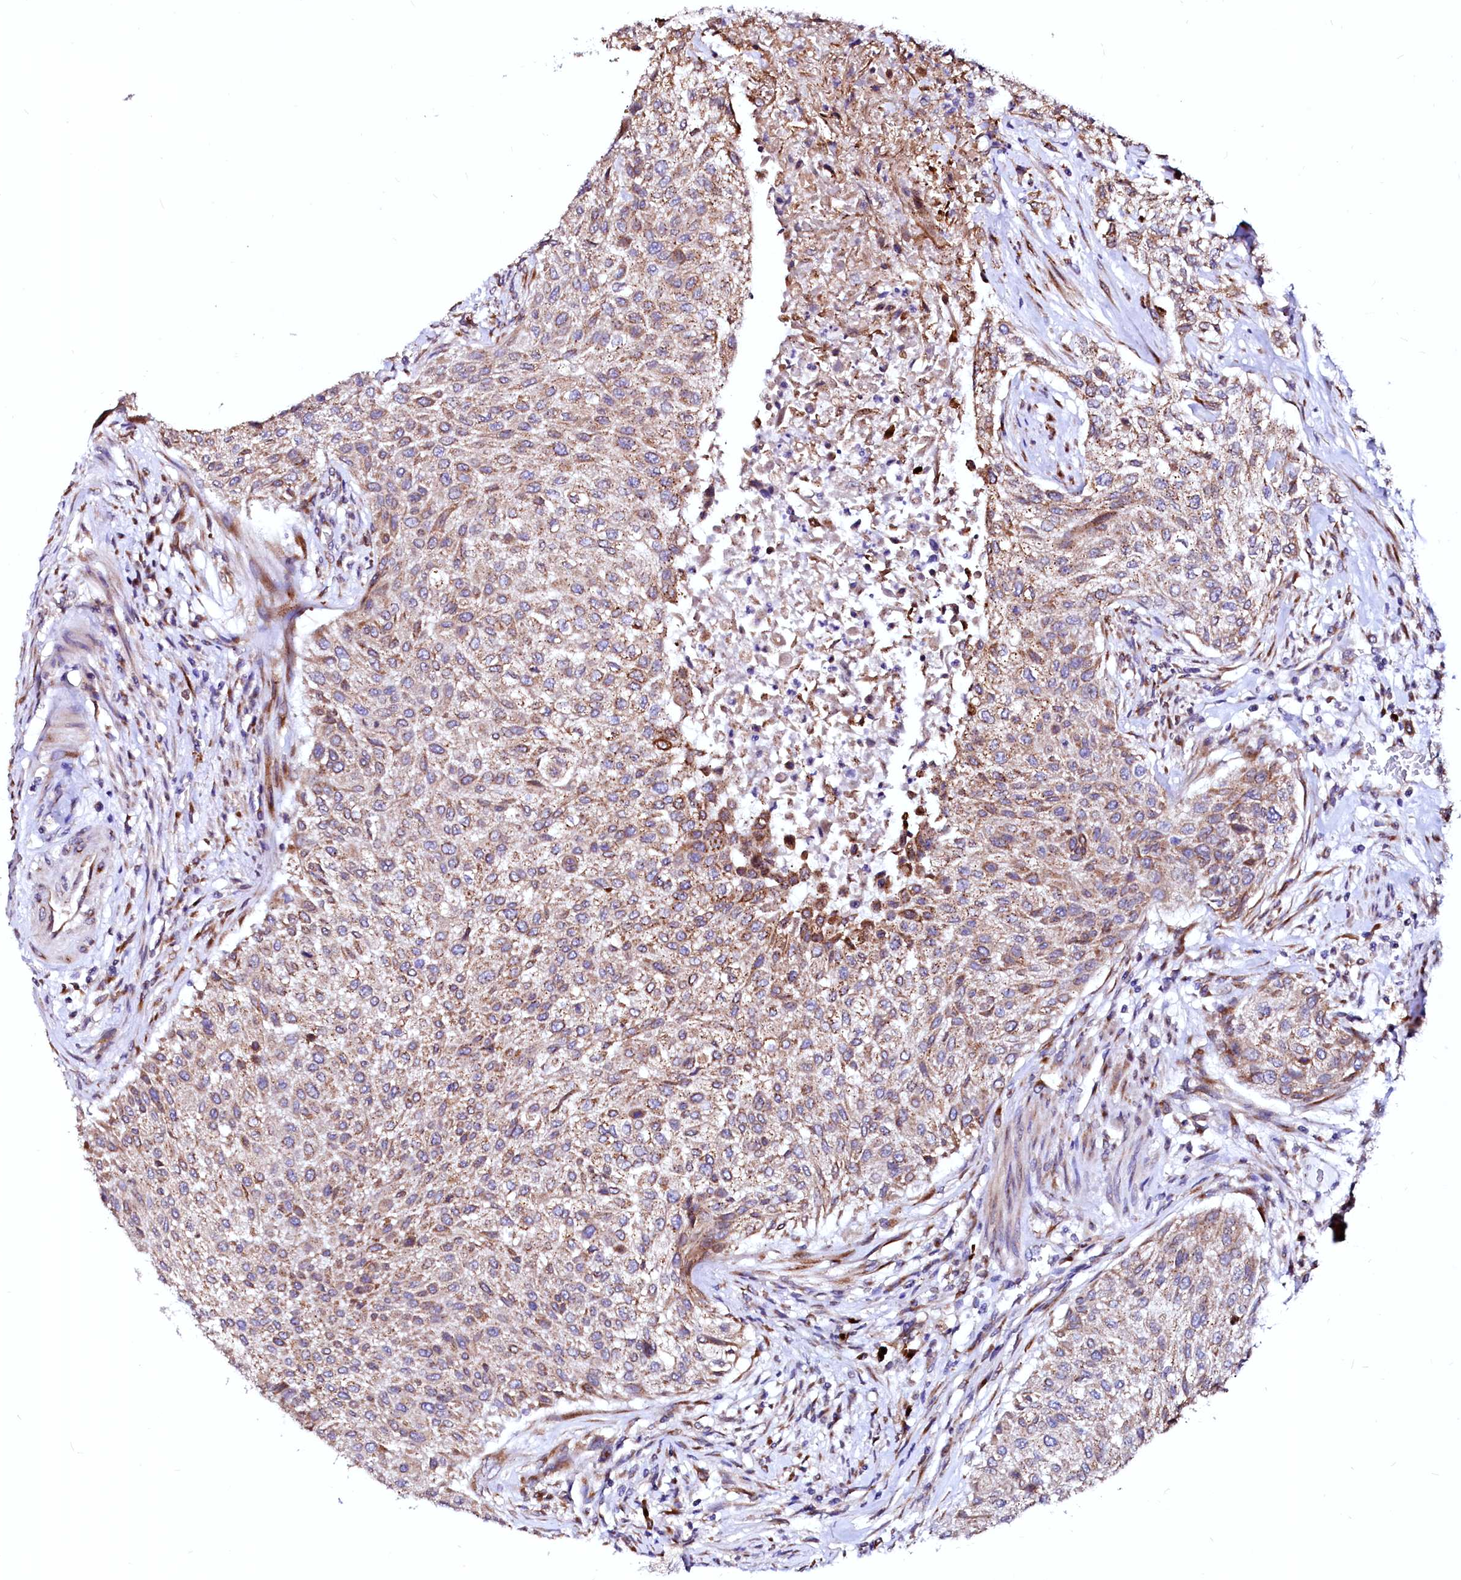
{"staining": {"intensity": "moderate", "quantity": ">75%", "location": "cytoplasmic/membranous"}, "tissue": "urothelial cancer", "cell_type": "Tumor cells", "image_type": "cancer", "snomed": [{"axis": "morphology", "description": "Normal tissue, NOS"}, {"axis": "morphology", "description": "Urothelial carcinoma, NOS"}, {"axis": "topography", "description": "Urinary bladder"}, {"axis": "topography", "description": "Peripheral nerve tissue"}], "caption": "The image exhibits staining of urothelial cancer, revealing moderate cytoplasmic/membranous protein positivity (brown color) within tumor cells. (Stains: DAB in brown, nuclei in blue, Microscopy: brightfield microscopy at high magnification).", "gene": "LMAN1", "patient": {"sex": "male", "age": 35}}